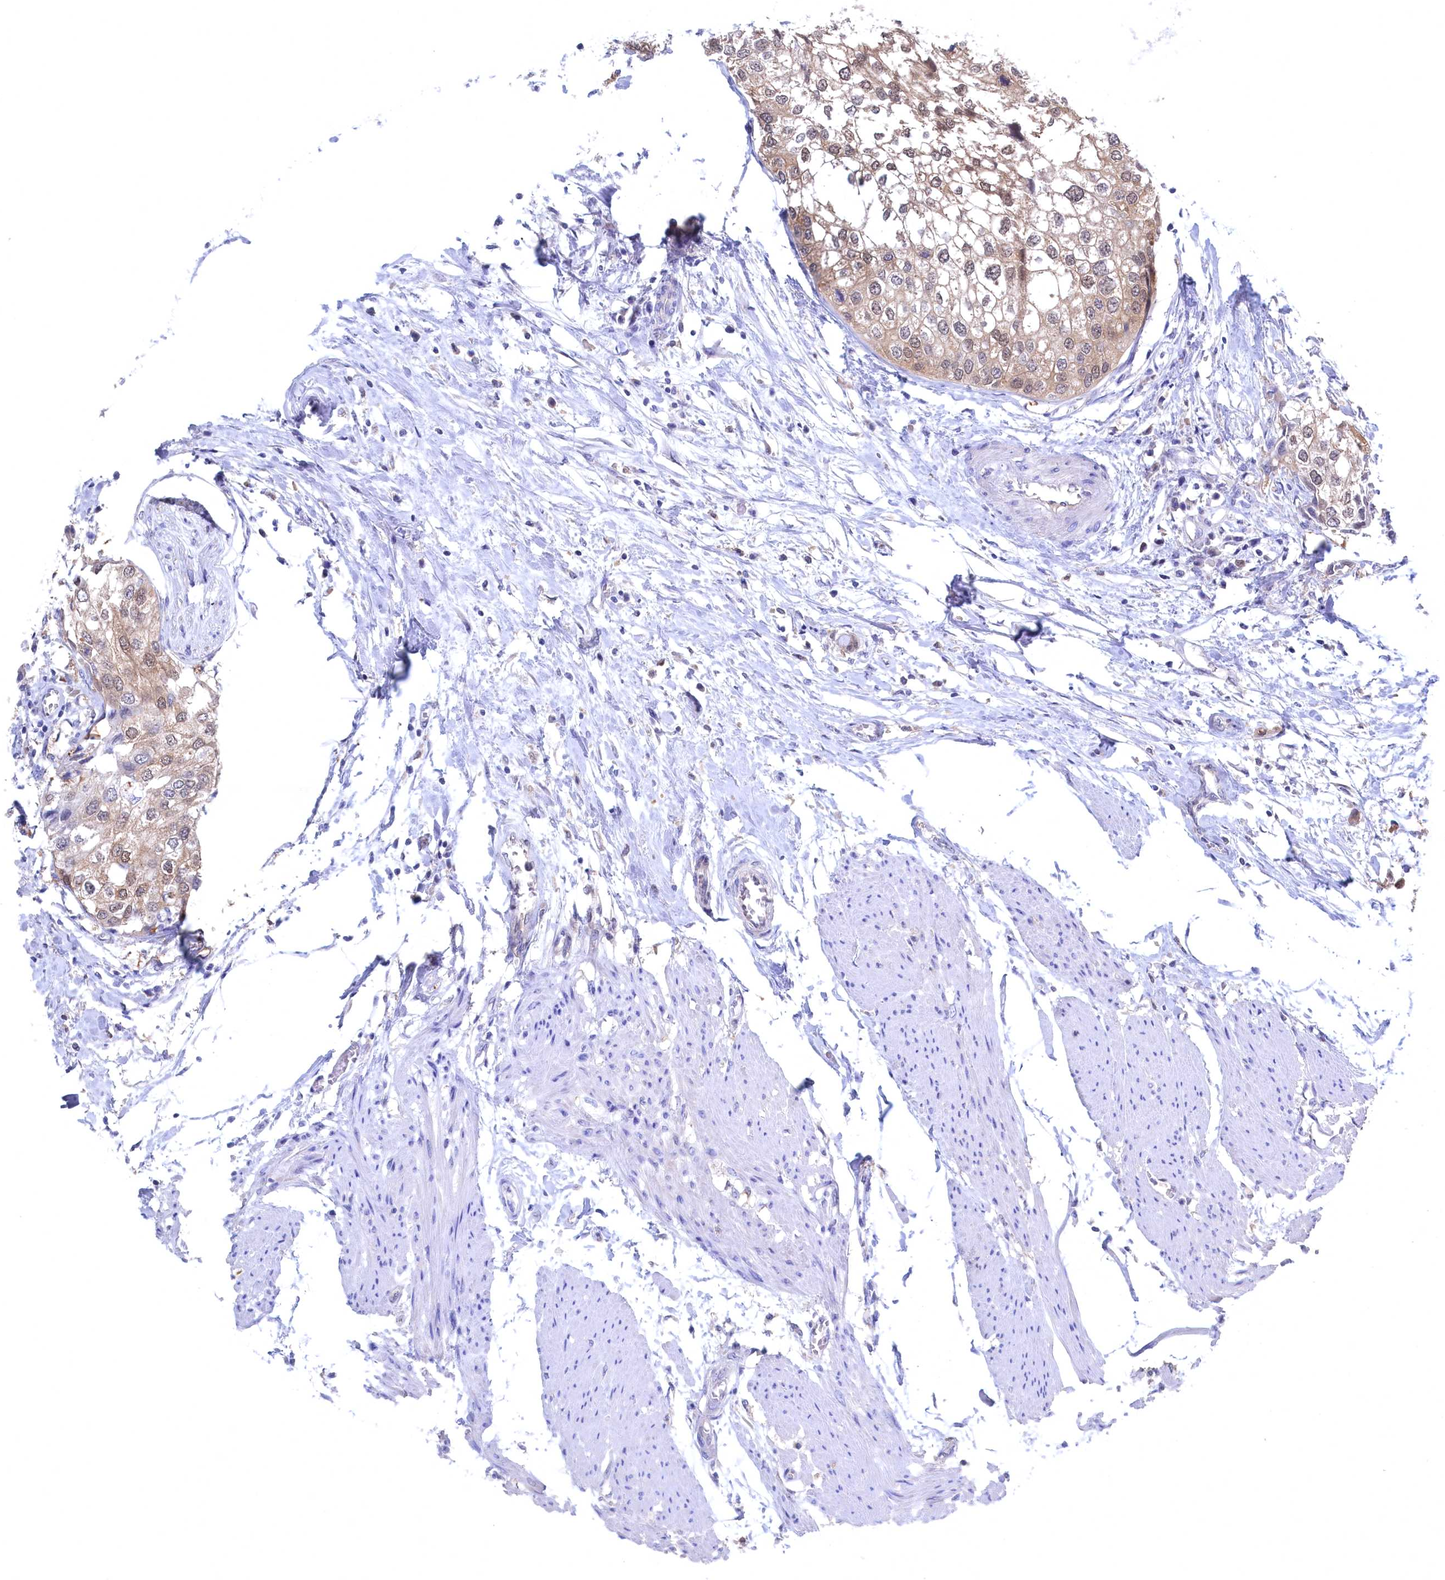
{"staining": {"intensity": "weak", "quantity": "<25%", "location": "nuclear"}, "tissue": "urothelial cancer", "cell_type": "Tumor cells", "image_type": "cancer", "snomed": [{"axis": "morphology", "description": "Urothelial carcinoma, High grade"}, {"axis": "topography", "description": "Urinary bladder"}], "caption": "A photomicrograph of urothelial cancer stained for a protein shows no brown staining in tumor cells.", "gene": "C11orf54", "patient": {"sex": "male", "age": 64}}